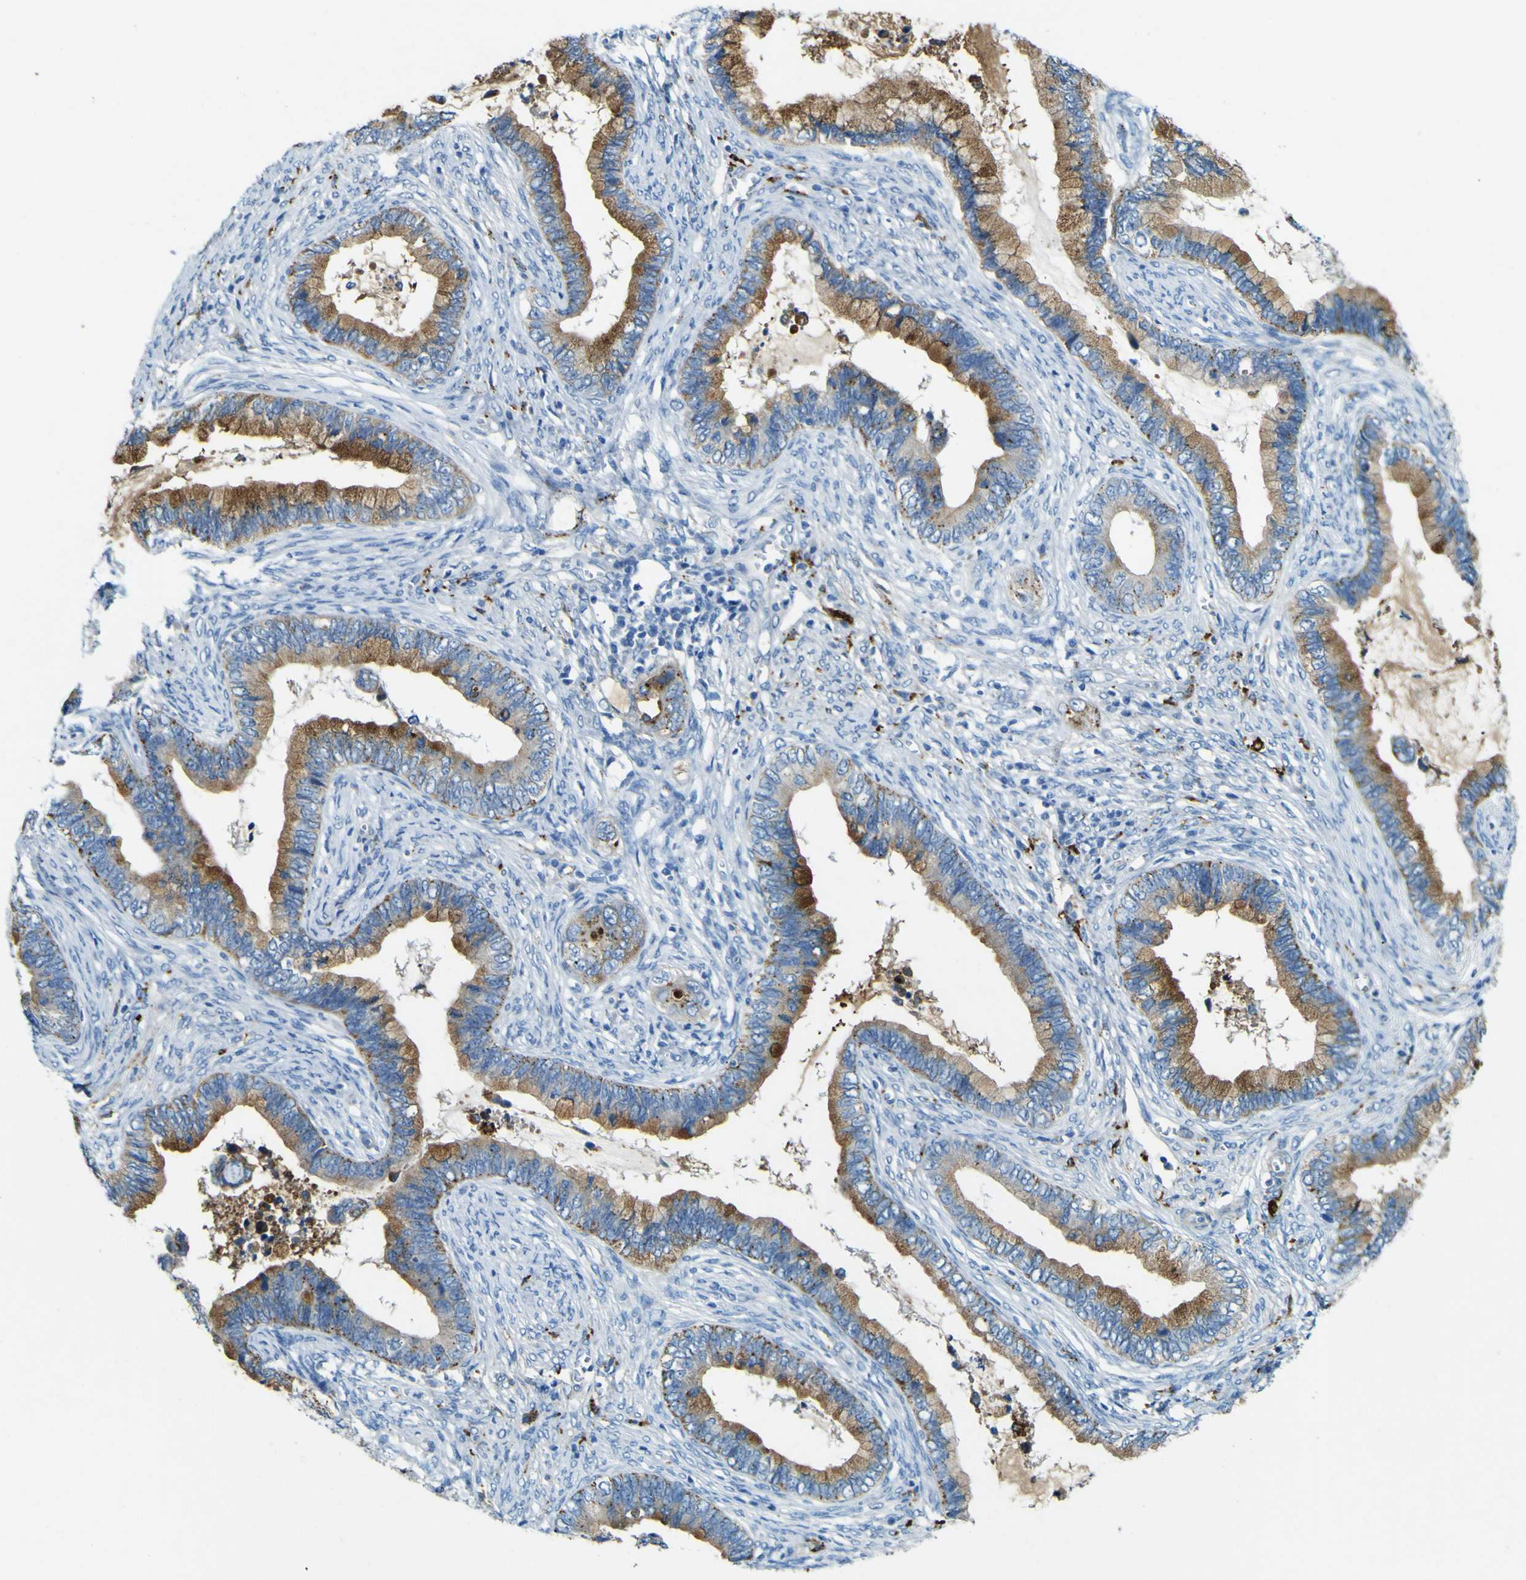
{"staining": {"intensity": "moderate", "quantity": ">75%", "location": "cytoplasmic/membranous"}, "tissue": "cervical cancer", "cell_type": "Tumor cells", "image_type": "cancer", "snomed": [{"axis": "morphology", "description": "Adenocarcinoma, NOS"}, {"axis": "topography", "description": "Cervix"}], "caption": "The micrograph demonstrates staining of adenocarcinoma (cervical), revealing moderate cytoplasmic/membranous protein staining (brown color) within tumor cells. The staining was performed using DAB (3,3'-diaminobenzidine) to visualize the protein expression in brown, while the nuclei were stained in blue with hematoxylin (Magnification: 20x).", "gene": "PDE9A", "patient": {"sex": "female", "age": 44}}